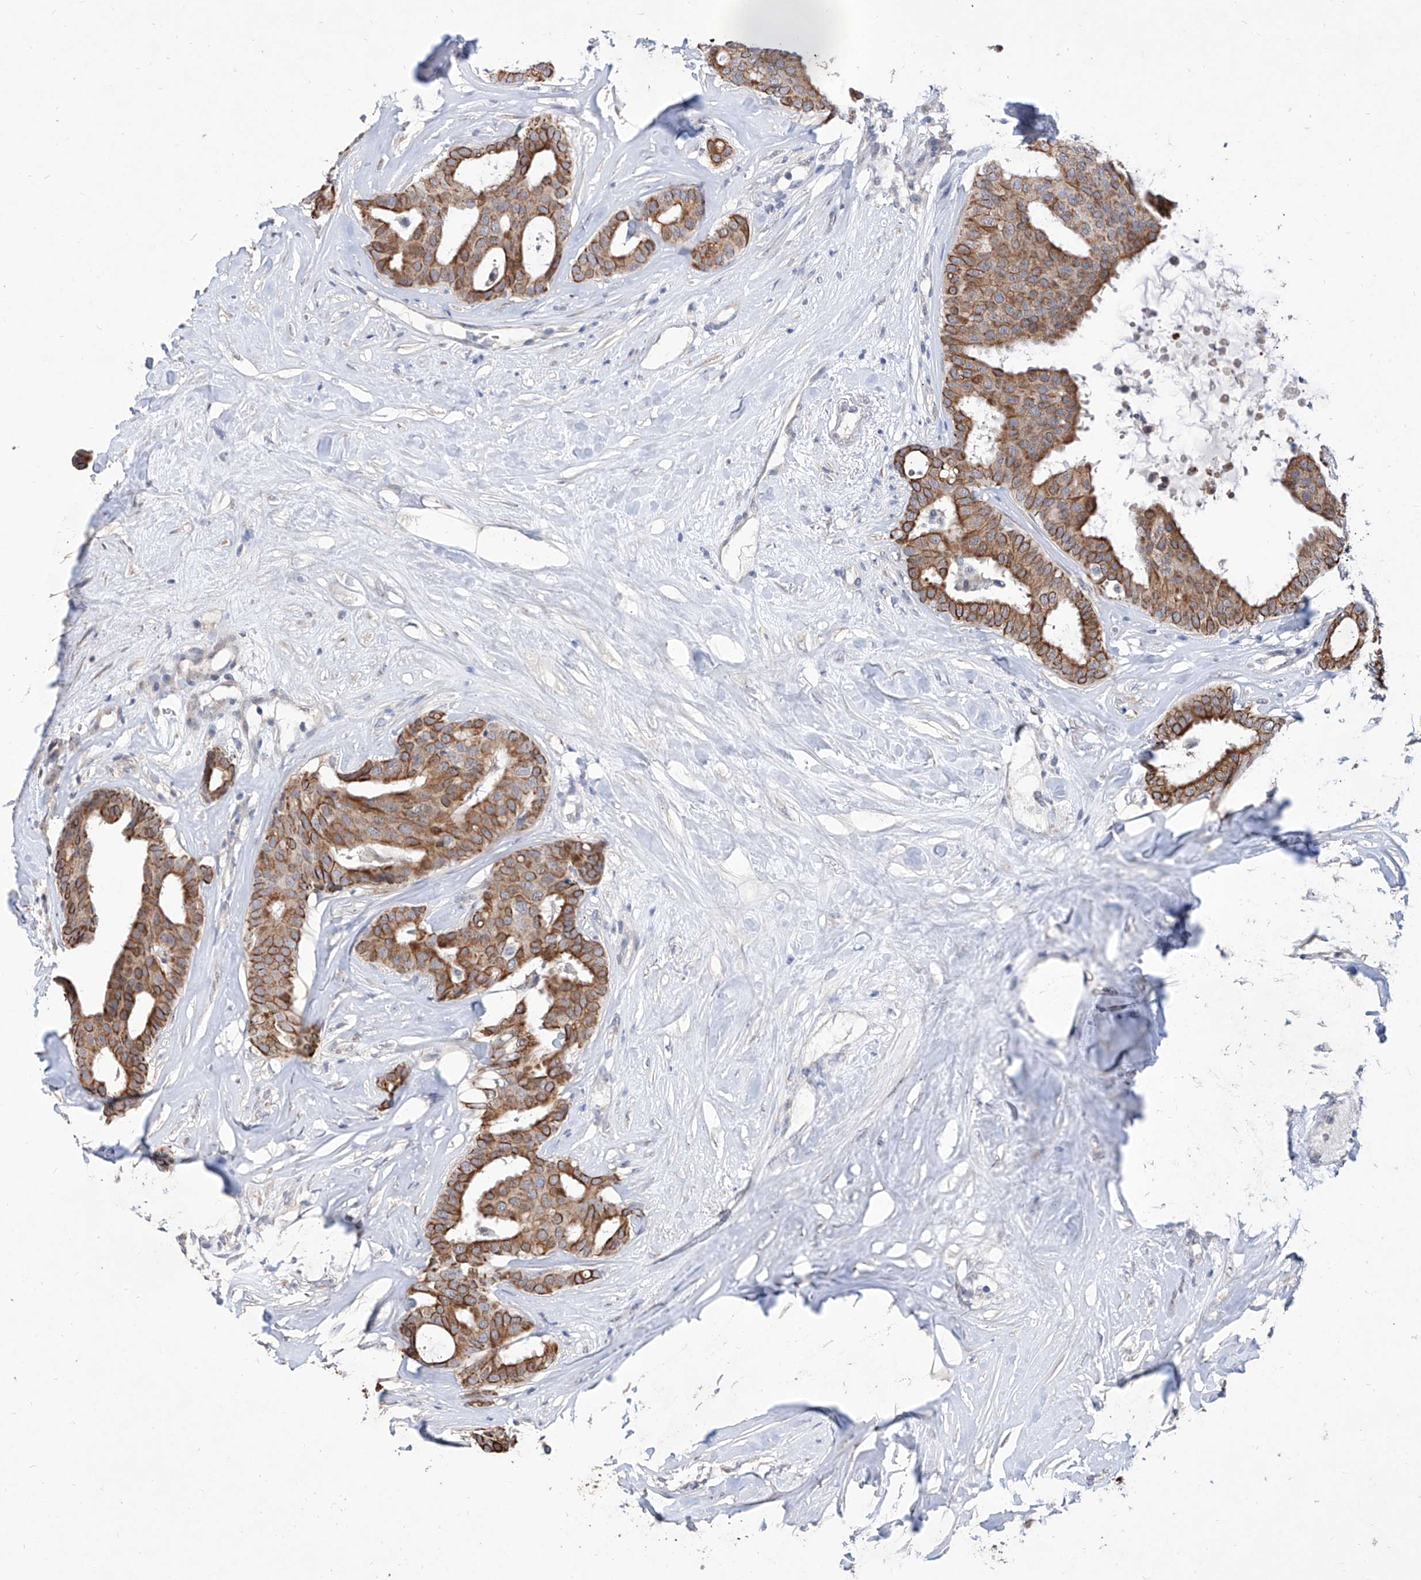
{"staining": {"intensity": "strong", "quantity": ">75%", "location": "cytoplasmic/membranous"}, "tissue": "breast cancer", "cell_type": "Tumor cells", "image_type": "cancer", "snomed": [{"axis": "morphology", "description": "Duct carcinoma"}, {"axis": "topography", "description": "Breast"}], "caption": "Protein staining by immunohistochemistry demonstrates strong cytoplasmic/membranous positivity in approximately >75% of tumor cells in breast cancer (intraductal carcinoma). (DAB (3,3'-diaminobenzidine) IHC with brightfield microscopy, high magnification).", "gene": "MFSD4B", "patient": {"sex": "female", "age": 75}}